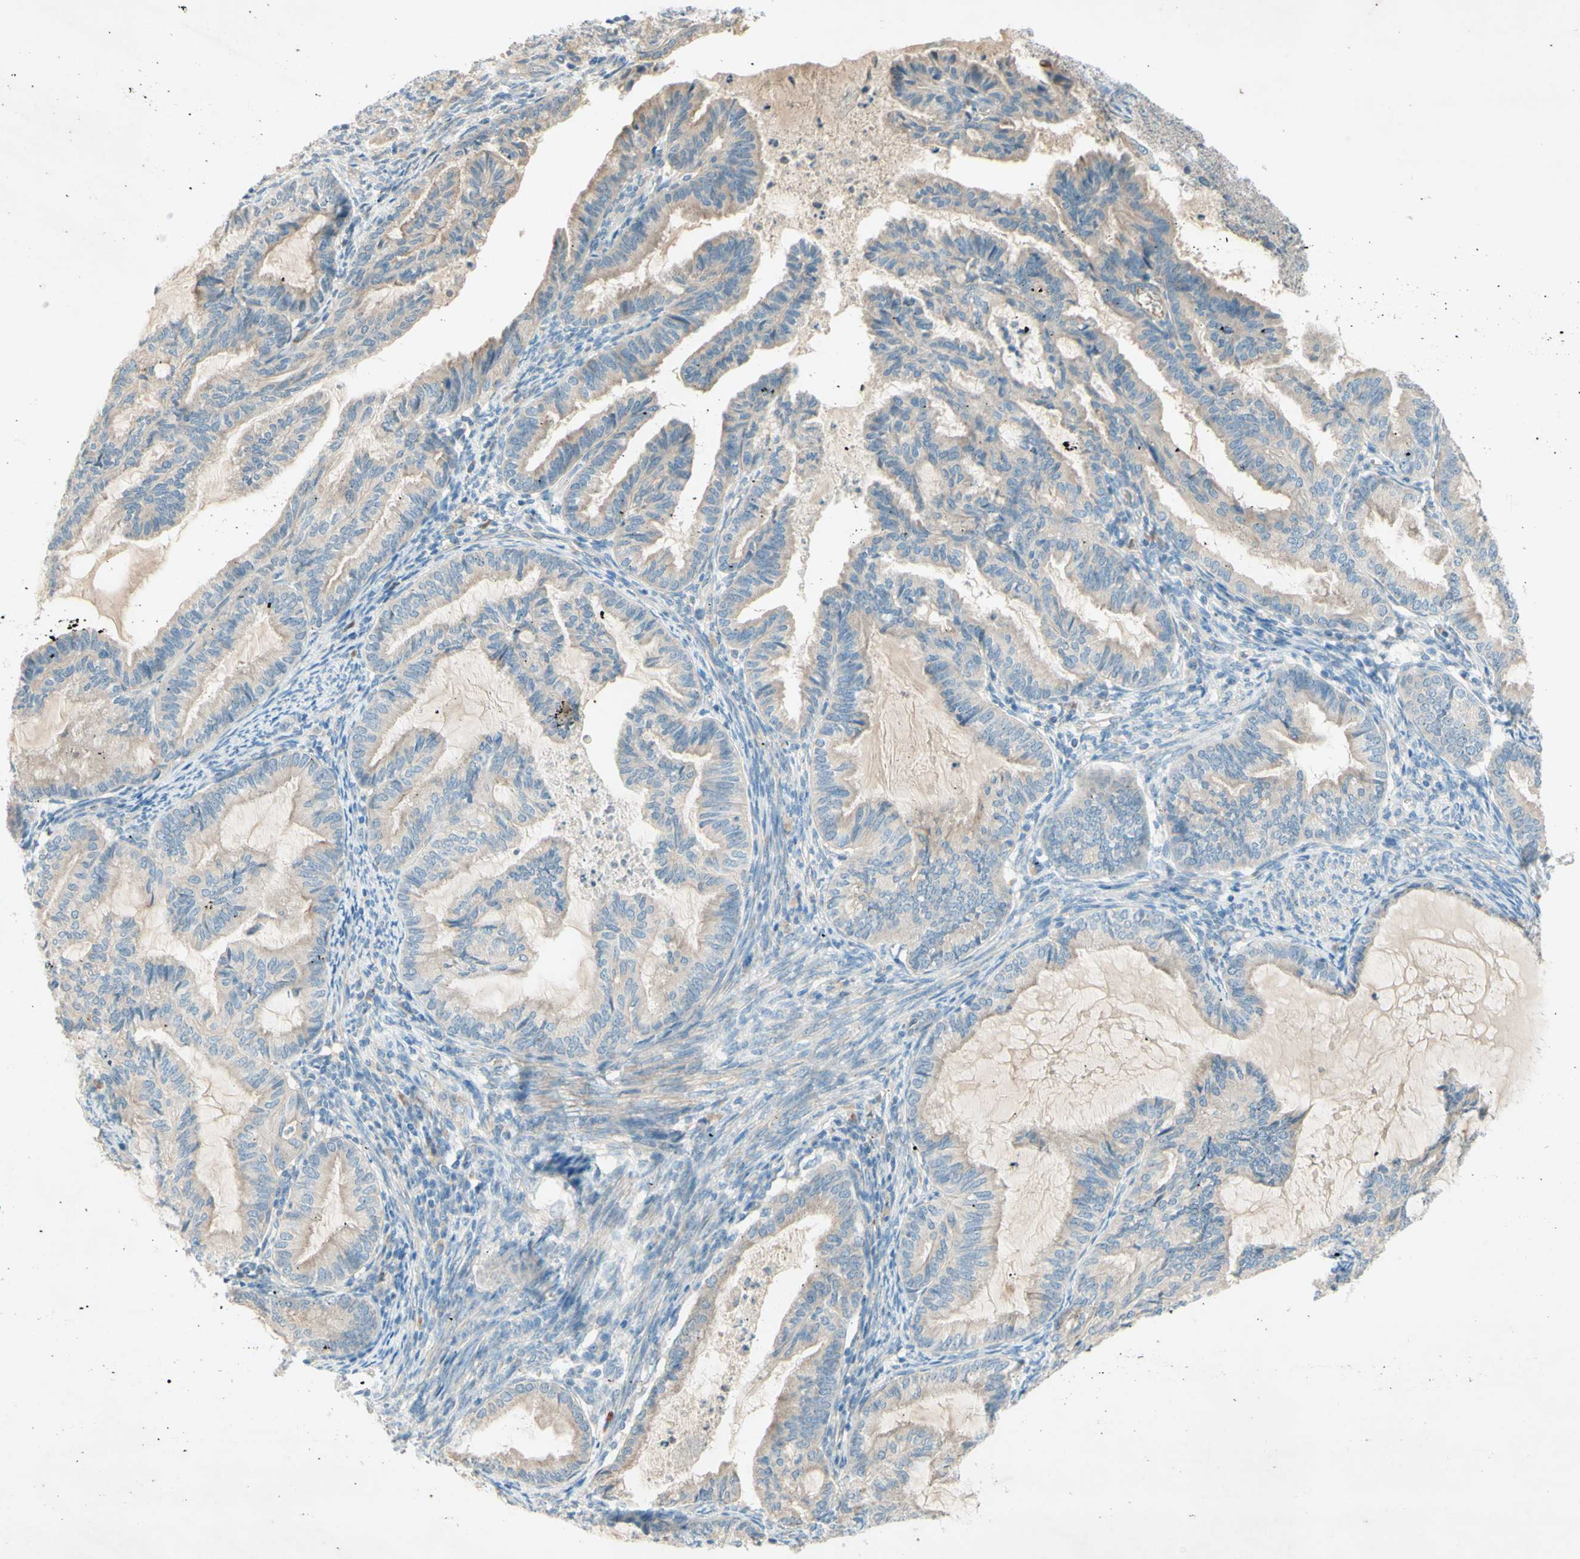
{"staining": {"intensity": "weak", "quantity": ">75%", "location": "cytoplasmic/membranous"}, "tissue": "cervical cancer", "cell_type": "Tumor cells", "image_type": "cancer", "snomed": [{"axis": "morphology", "description": "Normal tissue, NOS"}, {"axis": "morphology", "description": "Adenocarcinoma, NOS"}, {"axis": "topography", "description": "Cervix"}, {"axis": "topography", "description": "Endometrium"}], "caption": "Cervical cancer stained for a protein exhibits weak cytoplasmic/membranous positivity in tumor cells.", "gene": "IL2", "patient": {"sex": "female", "age": 86}}